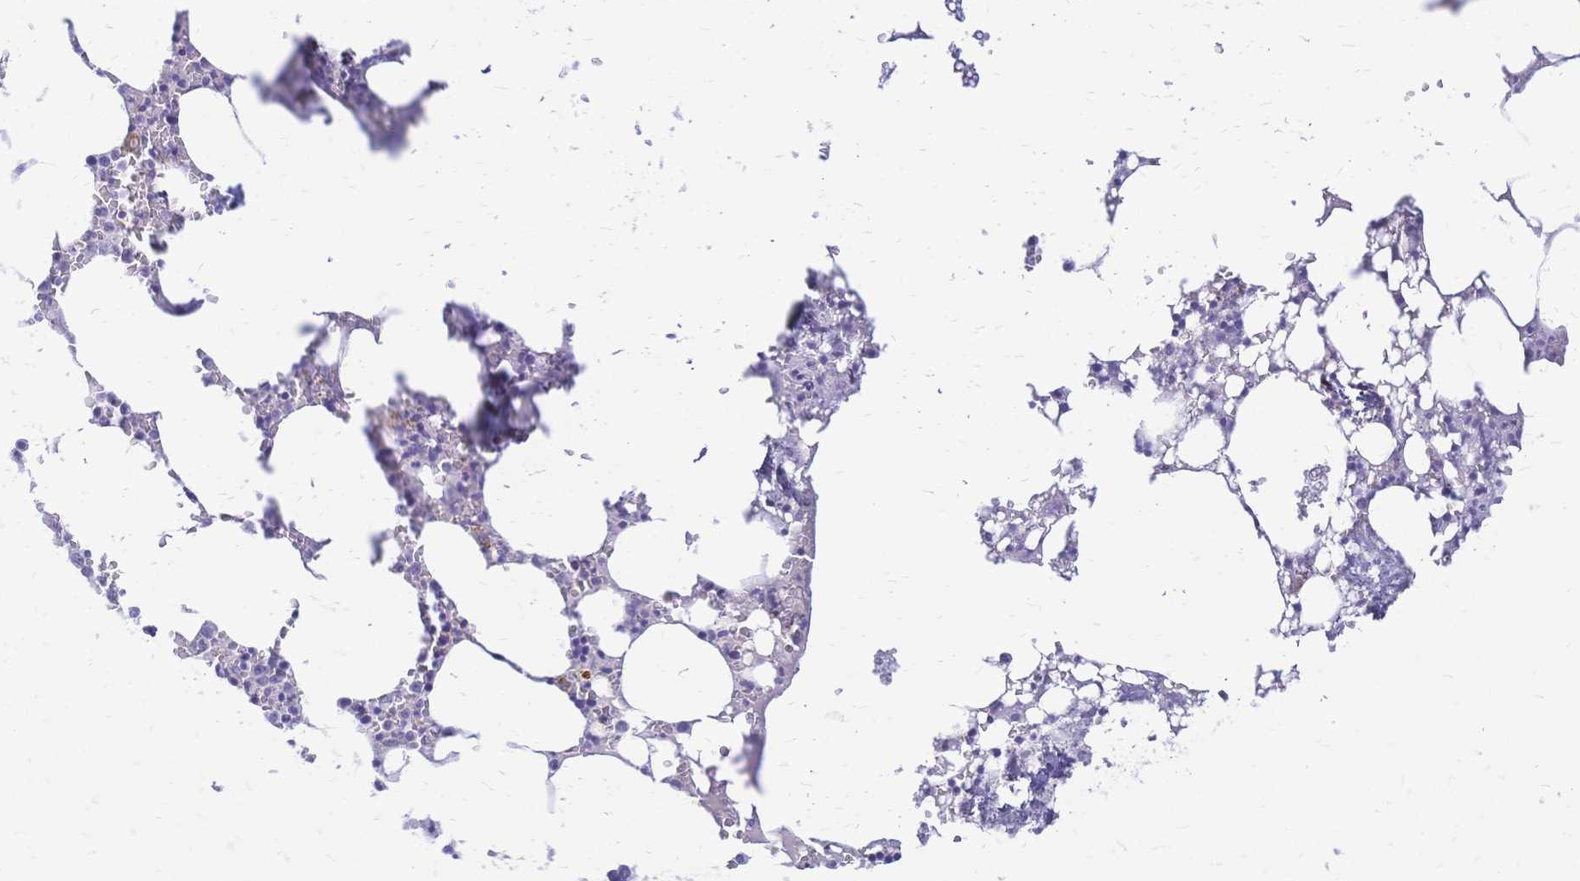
{"staining": {"intensity": "negative", "quantity": "none", "location": "none"}, "tissue": "bone marrow", "cell_type": "Hematopoietic cells", "image_type": "normal", "snomed": [{"axis": "morphology", "description": "Normal tissue, NOS"}, {"axis": "topography", "description": "Bone marrow"}], "caption": "A high-resolution histopathology image shows immunohistochemistry staining of unremarkable bone marrow, which exhibits no significant expression in hematopoietic cells. Nuclei are stained in blue.", "gene": "FA2H", "patient": {"sex": "male", "age": 64}}